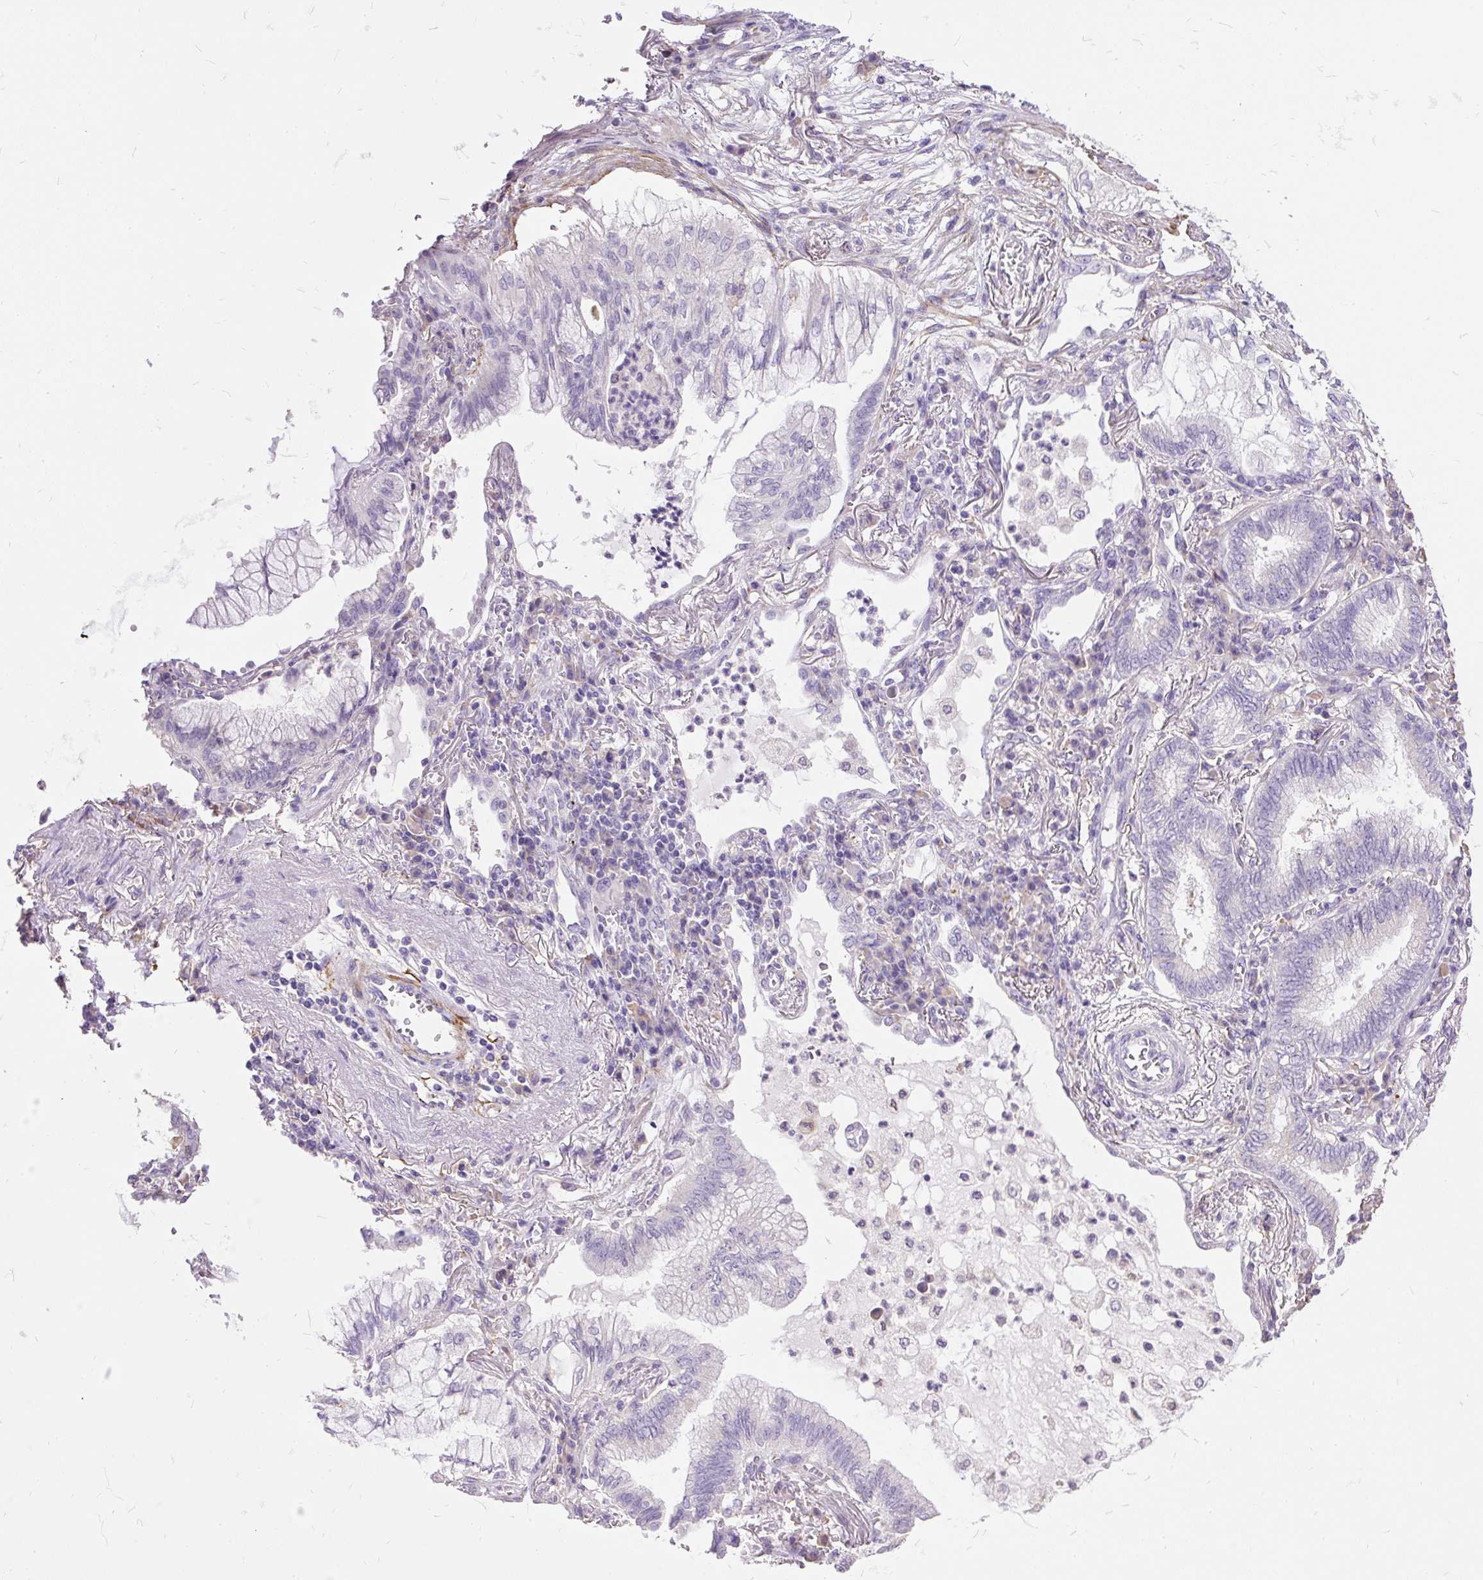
{"staining": {"intensity": "negative", "quantity": "none", "location": "none"}, "tissue": "lung cancer", "cell_type": "Tumor cells", "image_type": "cancer", "snomed": [{"axis": "morphology", "description": "Adenocarcinoma, NOS"}, {"axis": "topography", "description": "Lung"}], "caption": "DAB immunohistochemical staining of human lung adenocarcinoma reveals no significant staining in tumor cells.", "gene": "GBX1", "patient": {"sex": "female", "age": 70}}